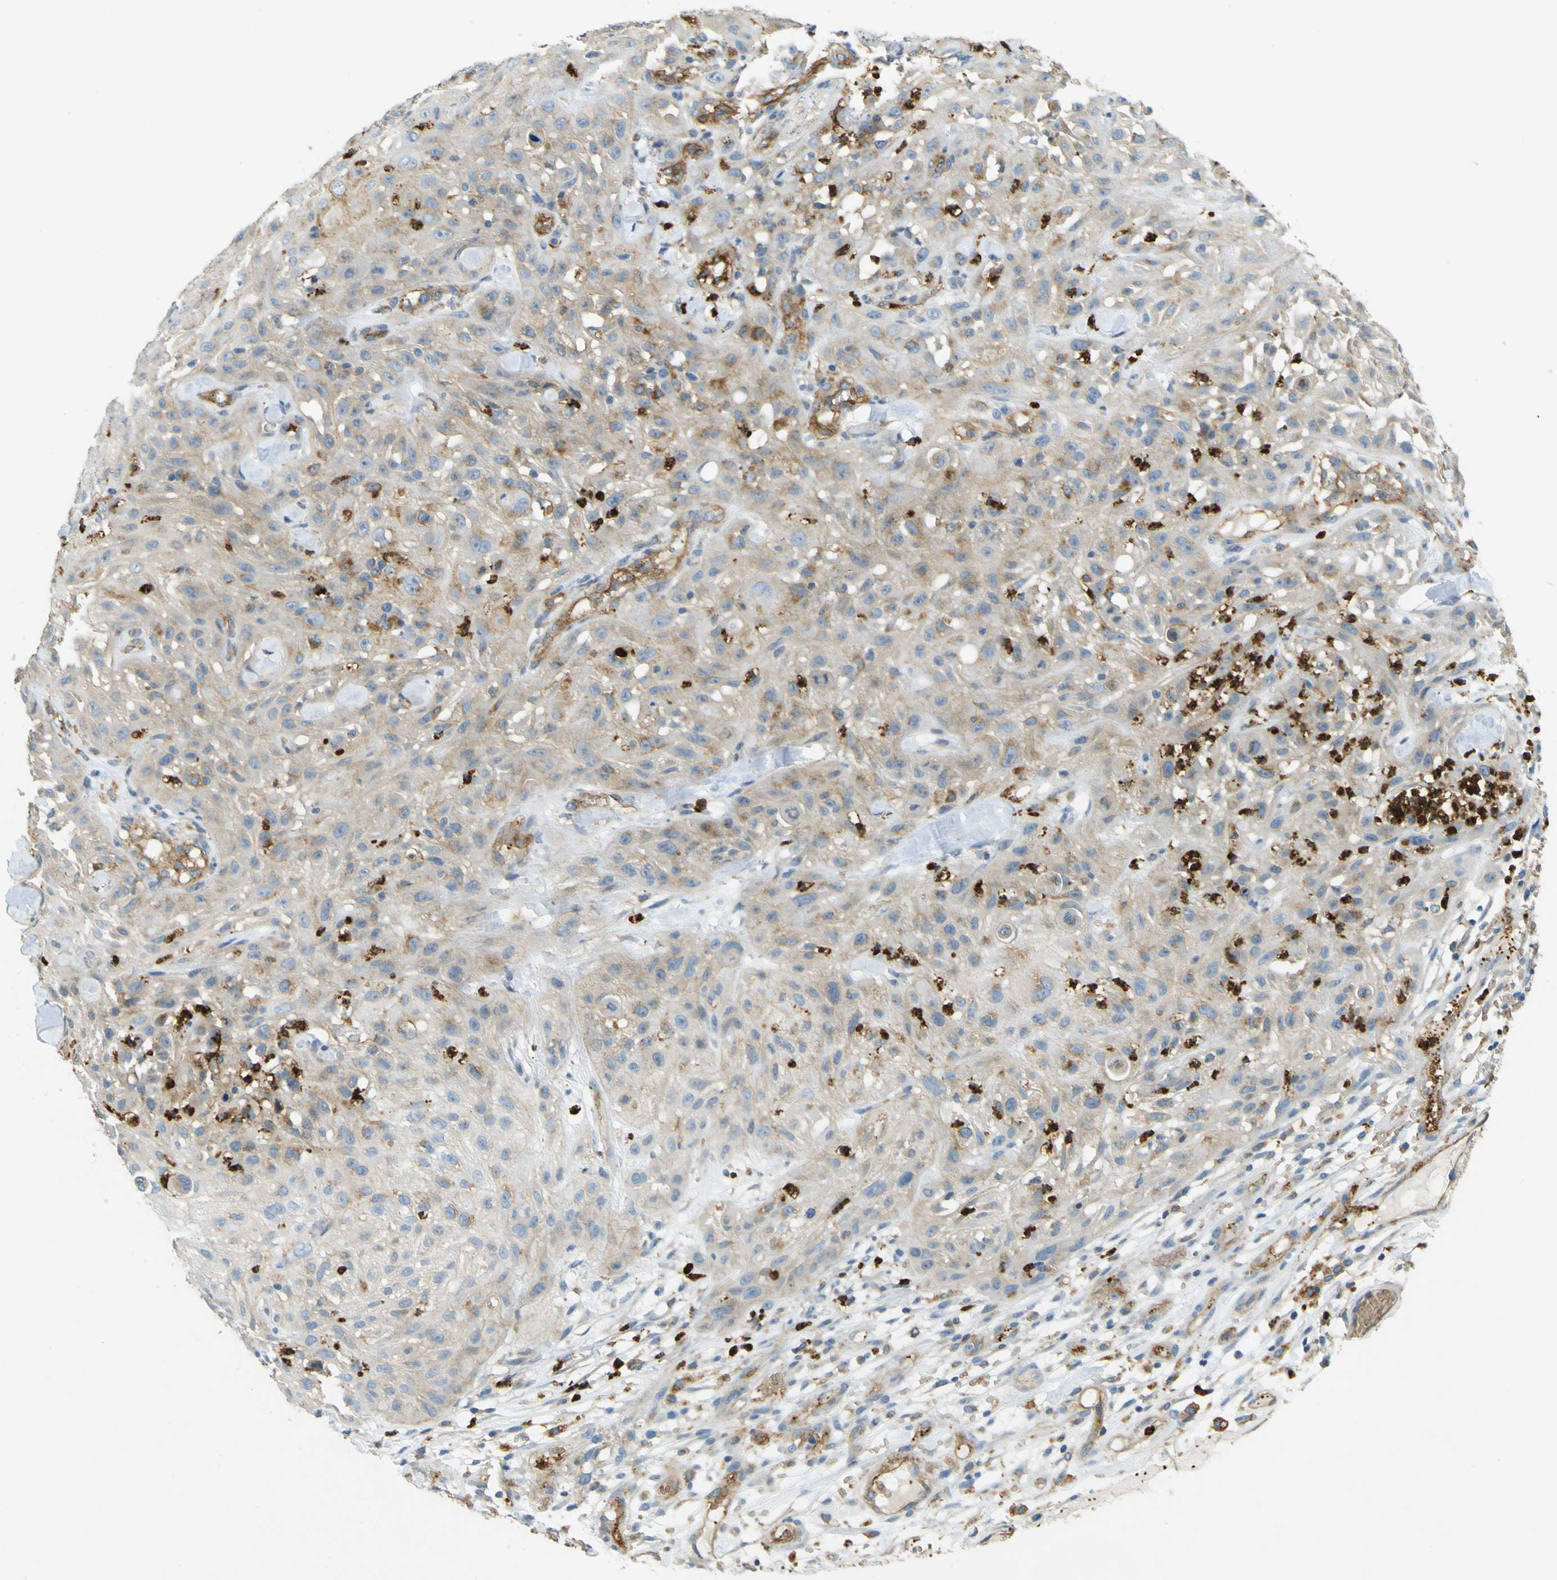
{"staining": {"intensity": "moderate", "quantity": ">75%", "location": "cytoplasmic/membranous"}, "tissue": "skin cancer", "cell_type": "Tumor cells", "image_type": "cancer", "snomed": [{"axis": "morphology", "description": "Squamous cell carcinoma, NOS"}, {"axis": "topography", "description": "Skin"}], "caption": "A brown stain shows moderate cytoplasmic/membranous positivity of a protein in human squamous cell carcinoma (skin) tumor cells.", "gene": "PLXDC1", "patient": {"sex": "male", "age": 75}}